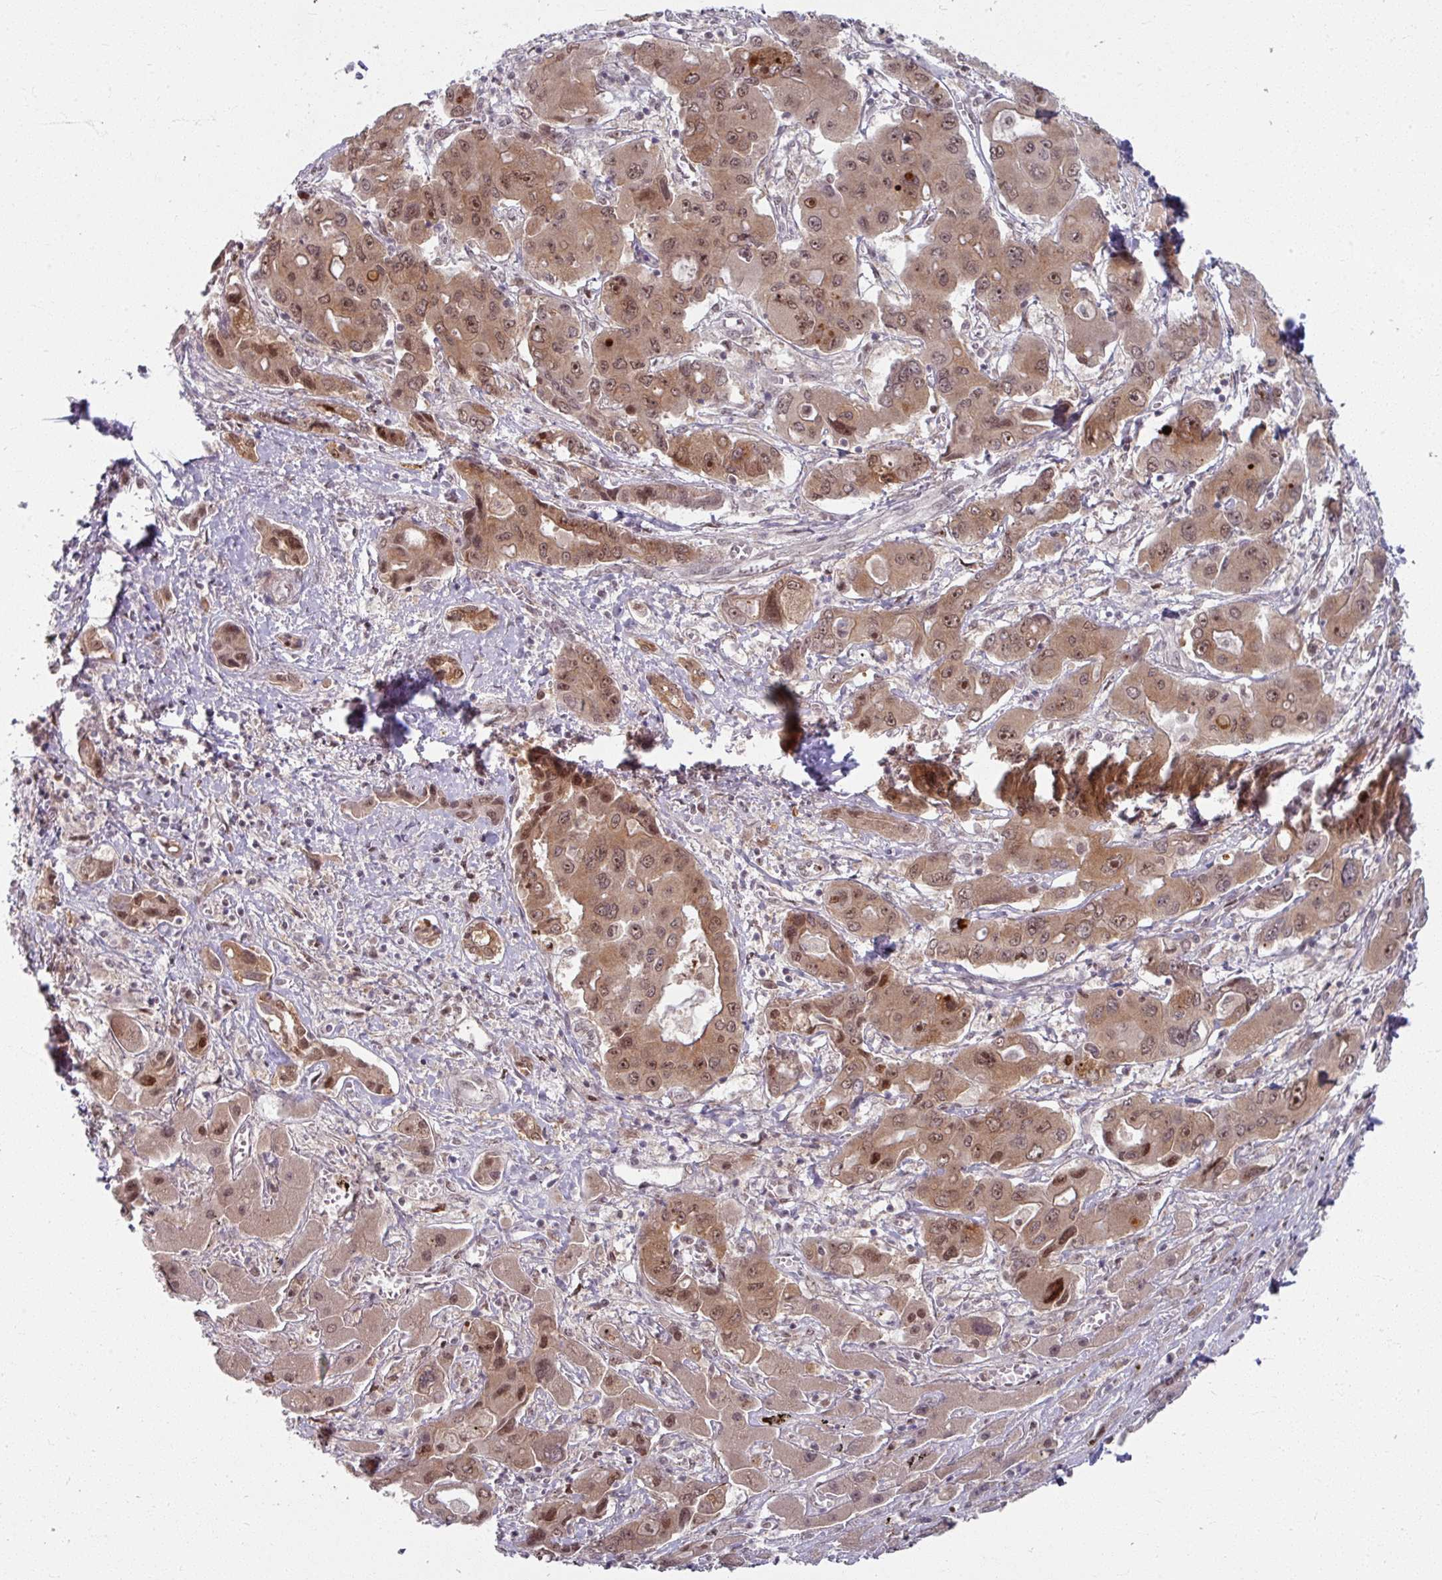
{"staining": {"intensity": "moderate", "quantity": ">75%", "location": "cytoplasmic/membranous,nuclear"}, "tissue": "liver cancer", "cell_type": "Tumor cells", "image_type": "cancer", "snomed": [{"axis": "morphology", "description": "Cholangiocarcinoma"}, {"axis": "topography", "description": "Liver"}], "caption": "Immunohistochemical staining of liver cancer demonstrates medium levels of moderate cytoplasmic/membranous and nuclear positivity in approximately >75% of tumor cells.", "gene": "KLC3", "patient": {"sex": "male", "age": 67}}